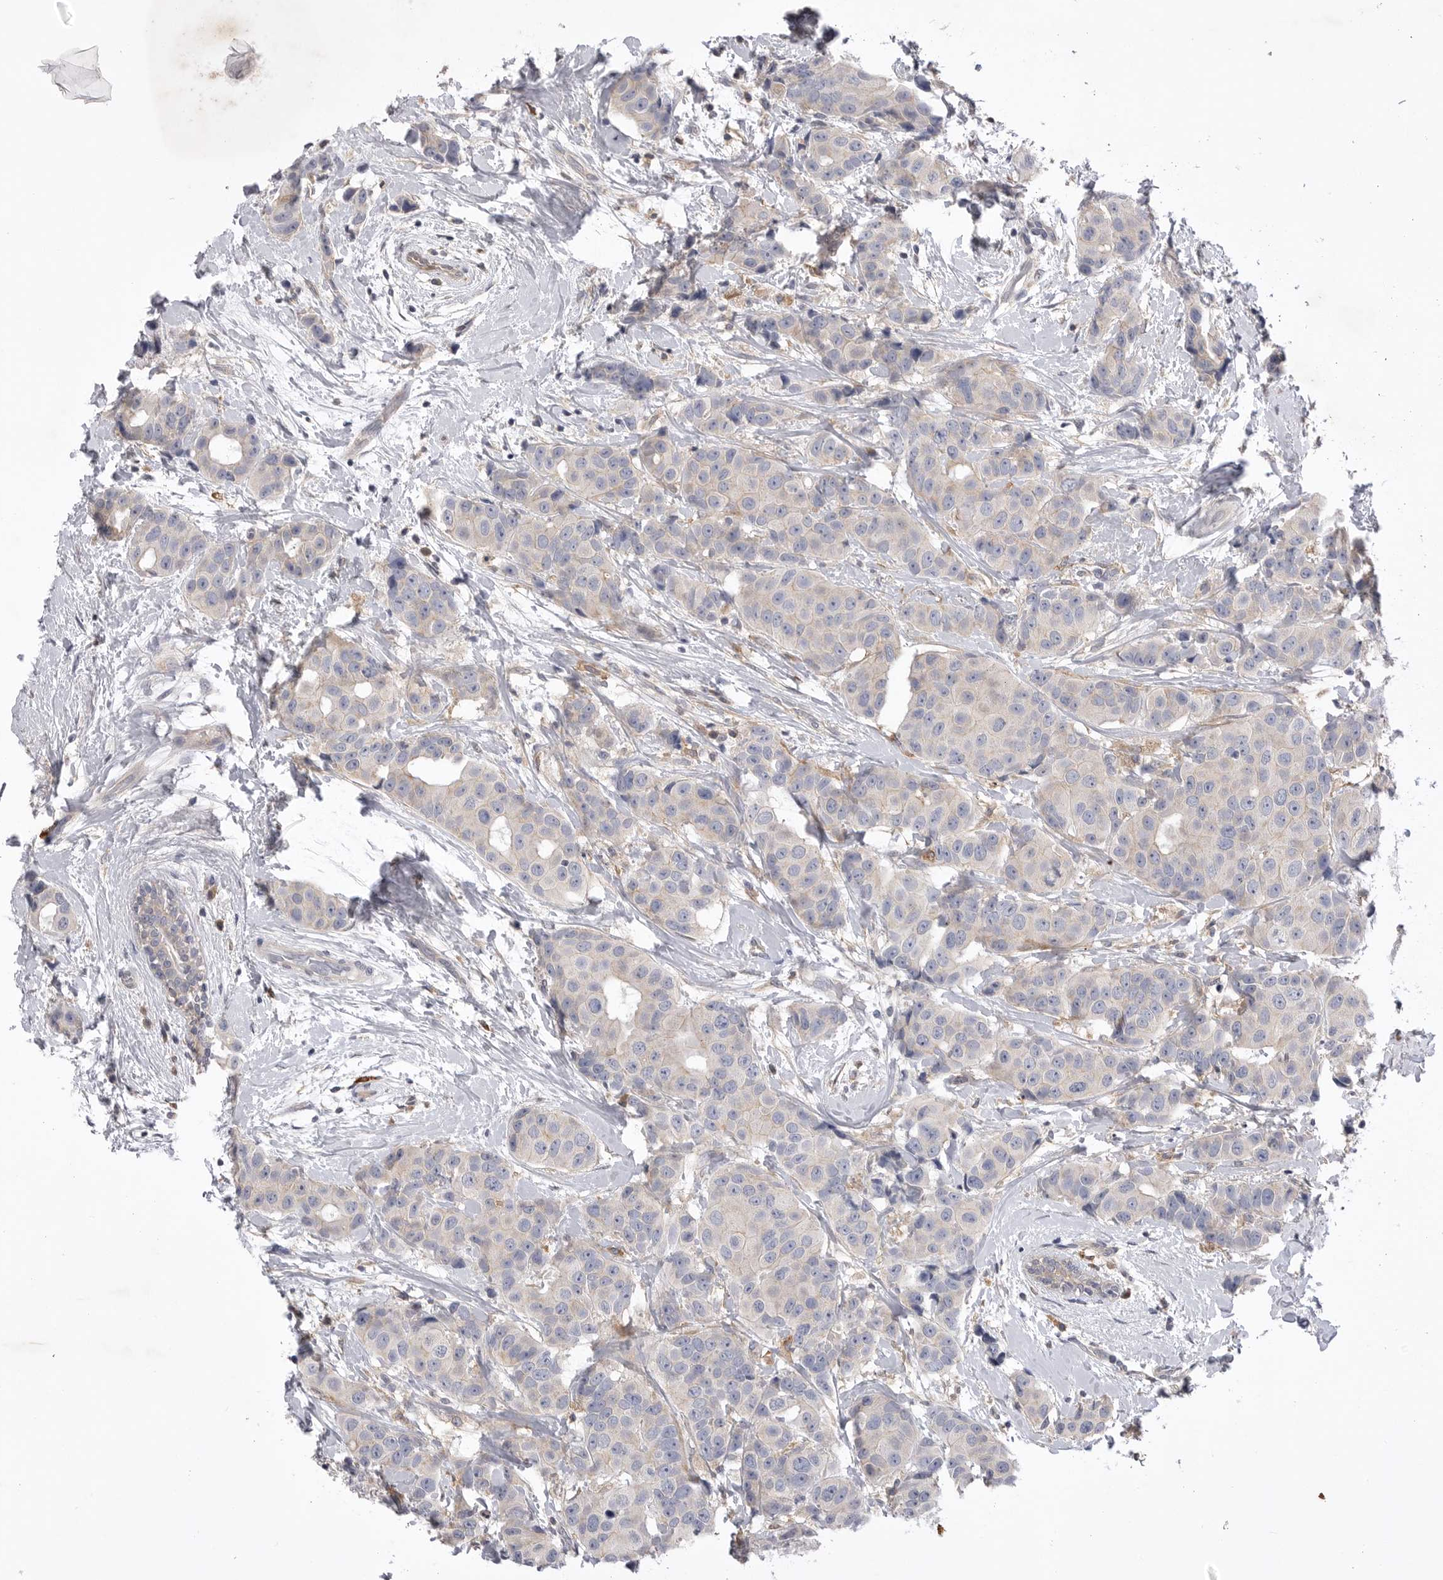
{"staining": {"intensity": "negative", "quantity": "none", "location": "none"}, "tissue": "breast cancer", "cell_type": "Tumor cells", "image_type": "cancer", "snomed": [{"axis": "morphology", "description": "Normal tissue, NOS"}, {"axis": "morphology", "description": "Duct carcinoma"}, {"axis": "topography", "description": "Breast"}], "caption": "The immunohistochemistry photomicrograph has no significant positivity in tumor cells of breast intraductal carcinoma tissue.", "gene": "VAC14", "patient": {"sex": "female", "age": 39}}